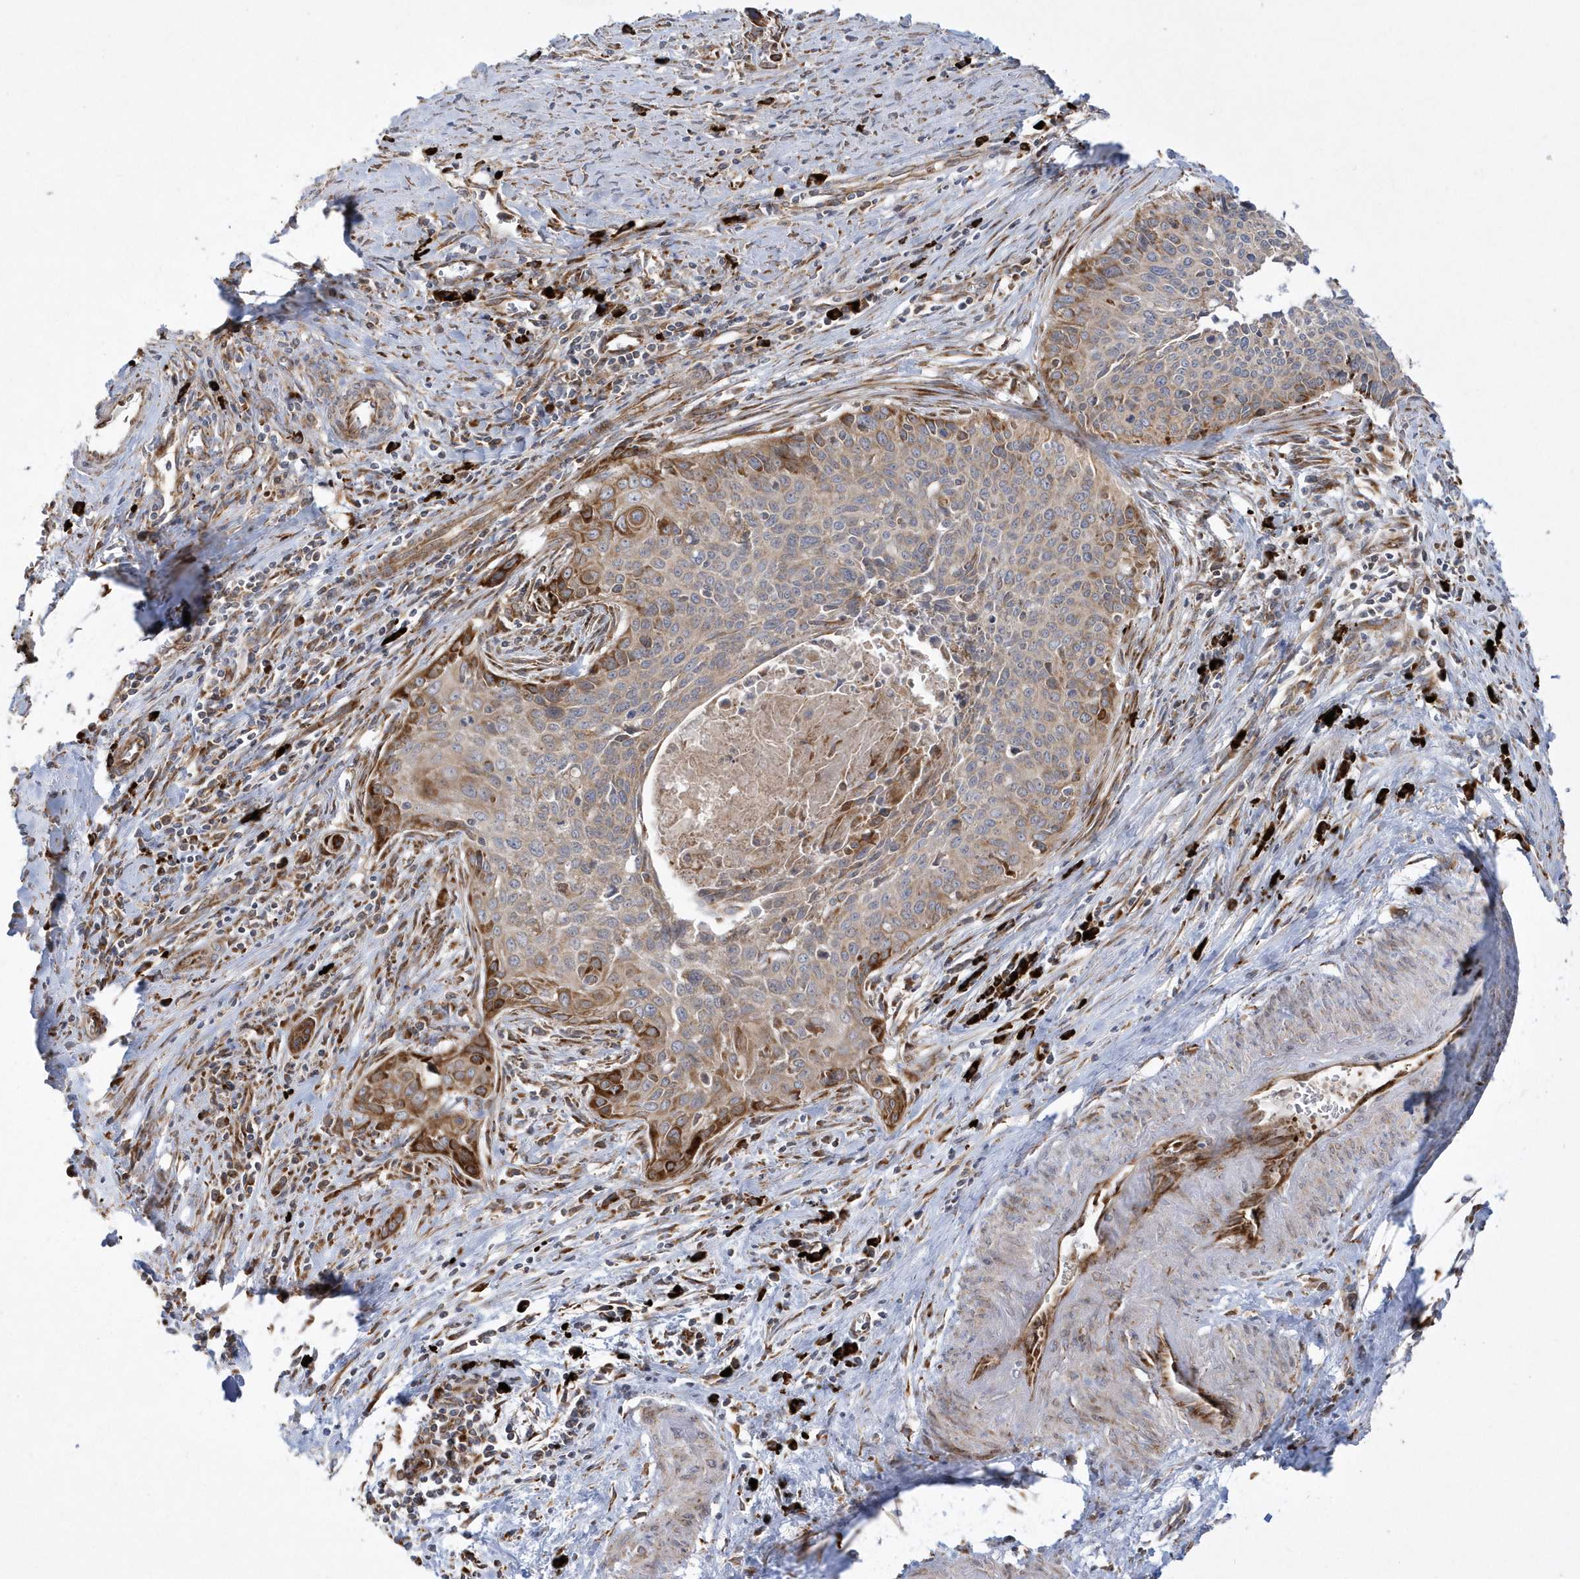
{"staining": {"intensity": "moderate", "quantity": "25%-75%", "location": "cytoplasmic/membranous"}, "tissue": "cervical cancer", "cell_type": "Tumor cells", "image_type": "cancer", "snomed": [{"axis": "morphology", "description": "Squamous cell carcinoma, NOS"}, {"axis": "topography", "description": "Cervix"}], "caption": "Tumor cells exhibit medium levels of moderate cytoplasmic/membranous positivity in about 25%-75% of cells in cervical cancer.", "gene": "SH3BP2", "patient": {"sex": "female", "age": 55}}